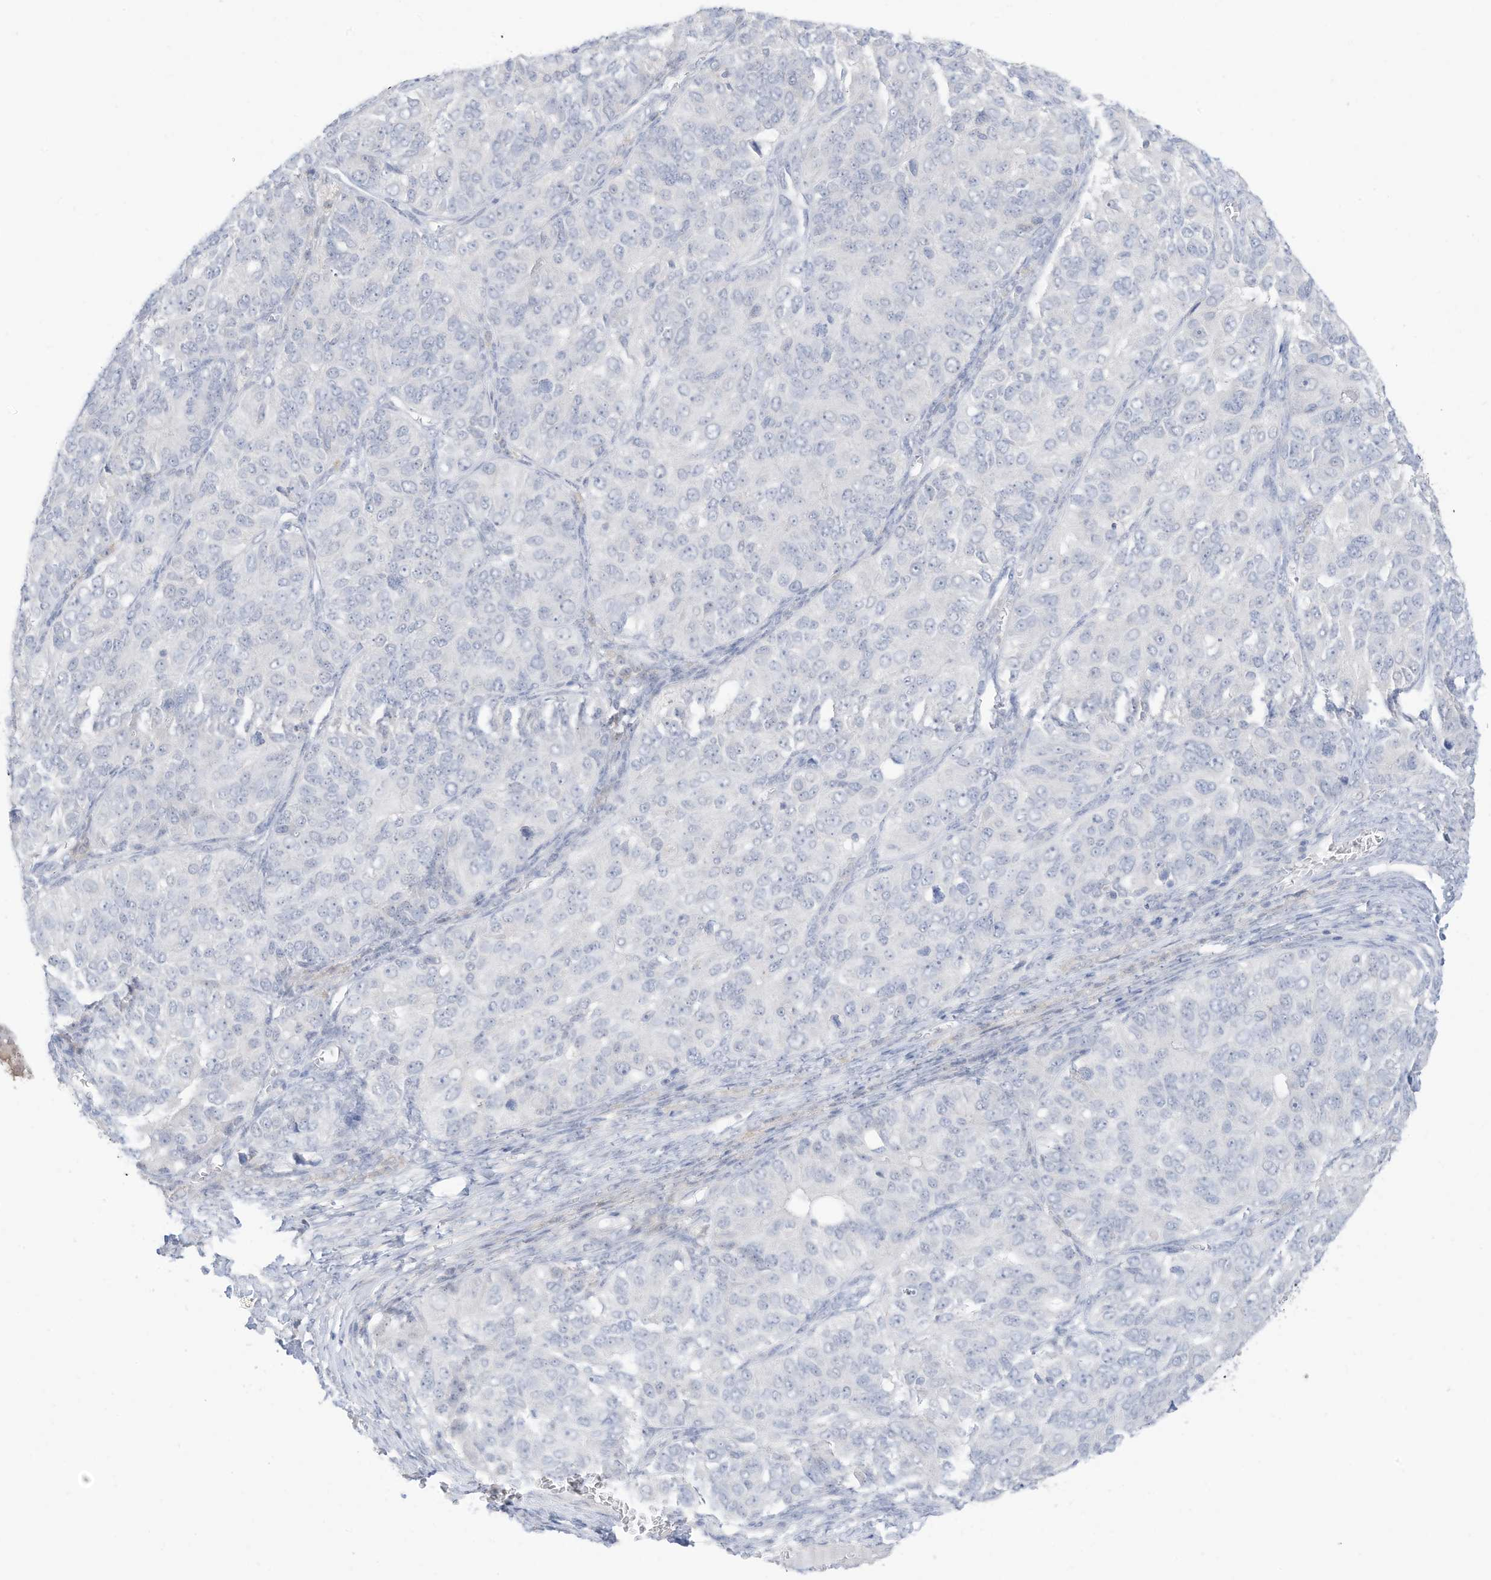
{"staining": {"intensity": "negative", "quantity": "none", "location": "none"}, "tissue": "ovarian cancer", "cell_type": "Tumor cells", "image_type": "cancer", "snomed": [{"axis": "morphology", "description": "Carcinoma, endometroid"}, {"axis": "topography", "description": "Ovary"}], "caption": "Ovarian endometroid carcinoma was stained to show a protein in brown. There is no significant staining in tumor cells.", "gene": "OGT", "patient": {"sex": "female", "age": 51}}